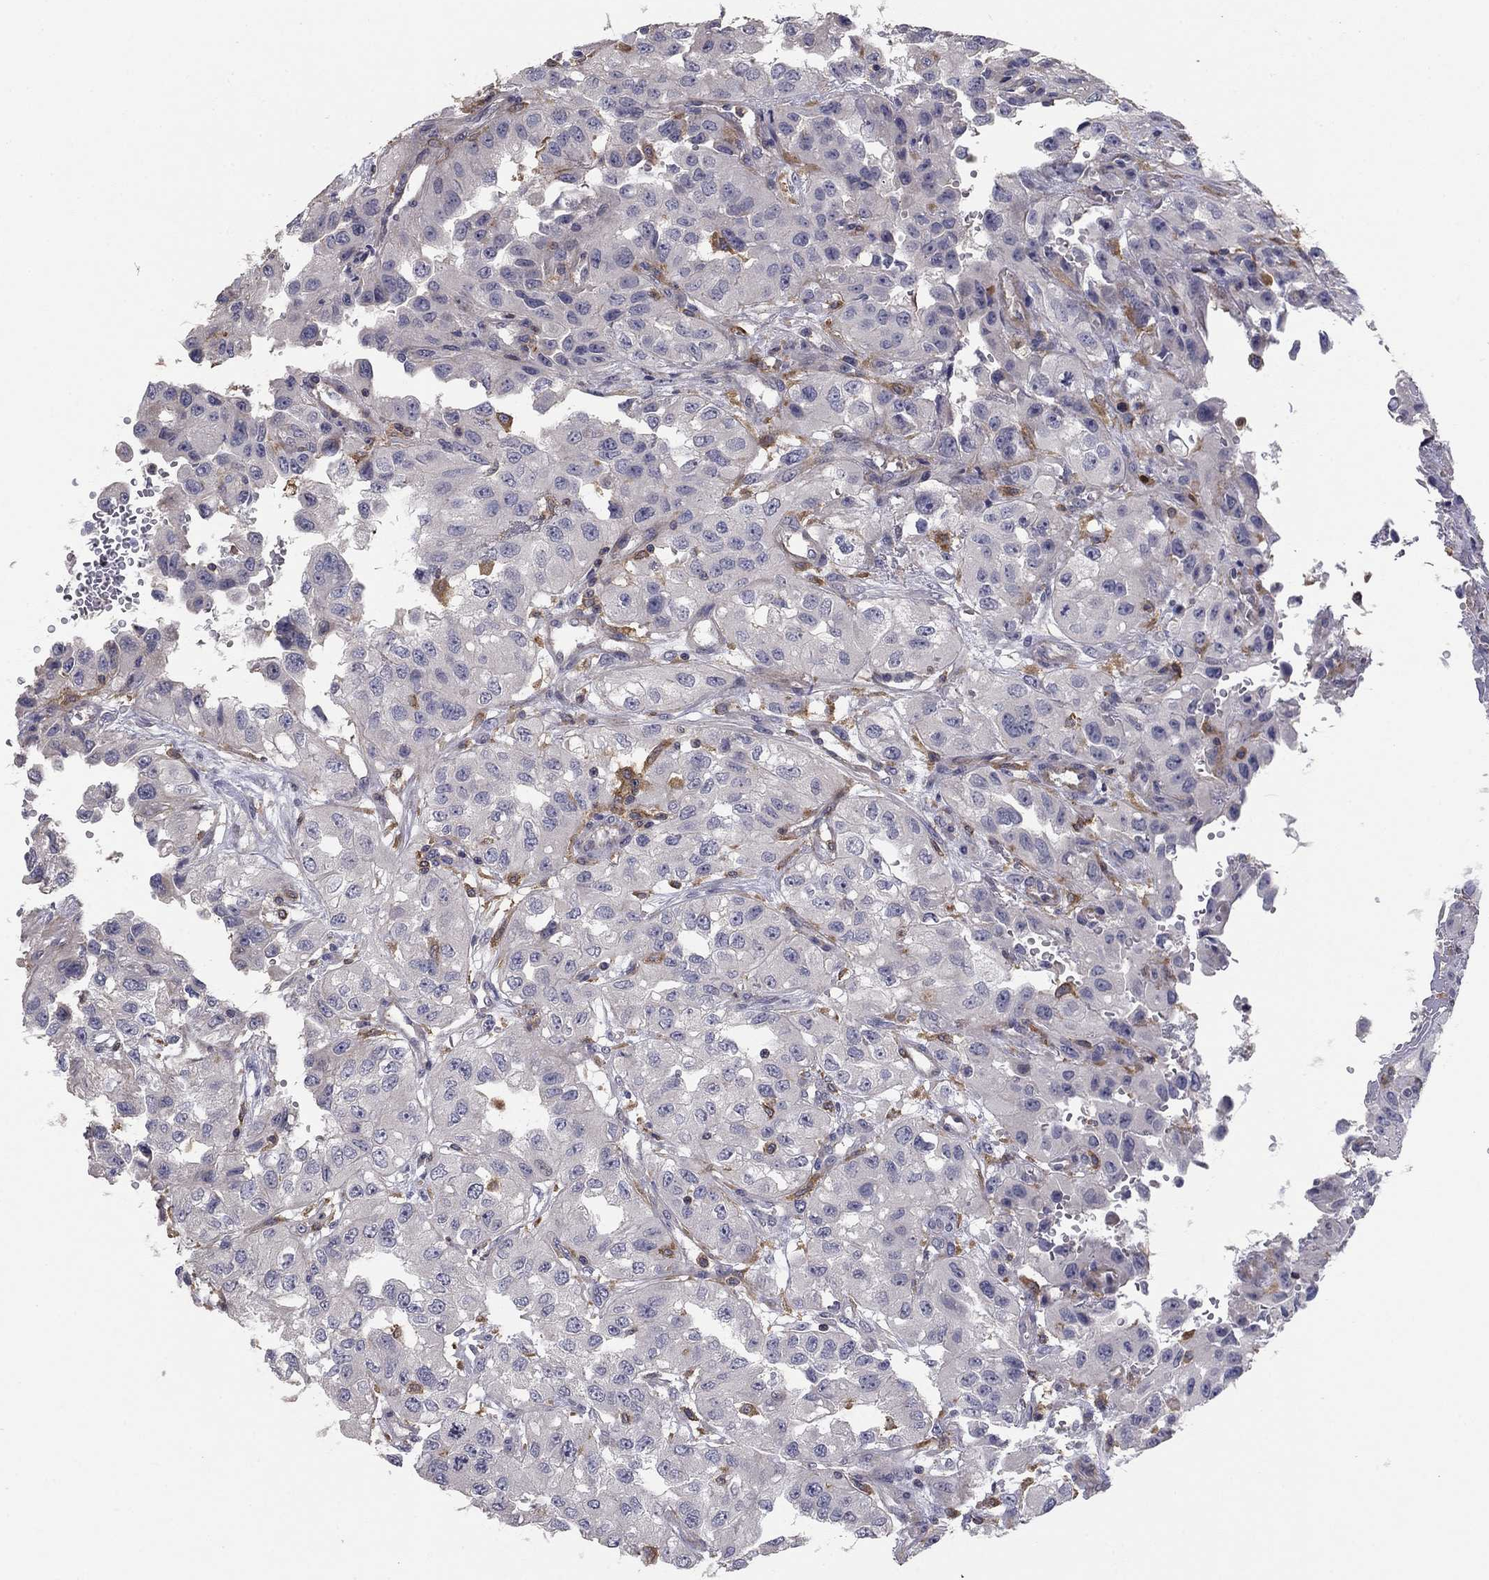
{"staining": {"intensity": "negative", "quantity": "none", "location": "none"}, "tissue": "renal cancer", "cell_type": "Tumor cells", "image_type": "cancer", "snomed": [{"axis": "morphology", "description": "Adenocarcinoma, NOS"}, {"axis": "topography", "description": "Kidney"}], "caption": "Renal cancer (adenocarcinoma) was stained to show a protein in brown. There is no significant expression in tumor cells.", "gene": "PLCB2", "patient": {"sex": "male", "age": 64}}